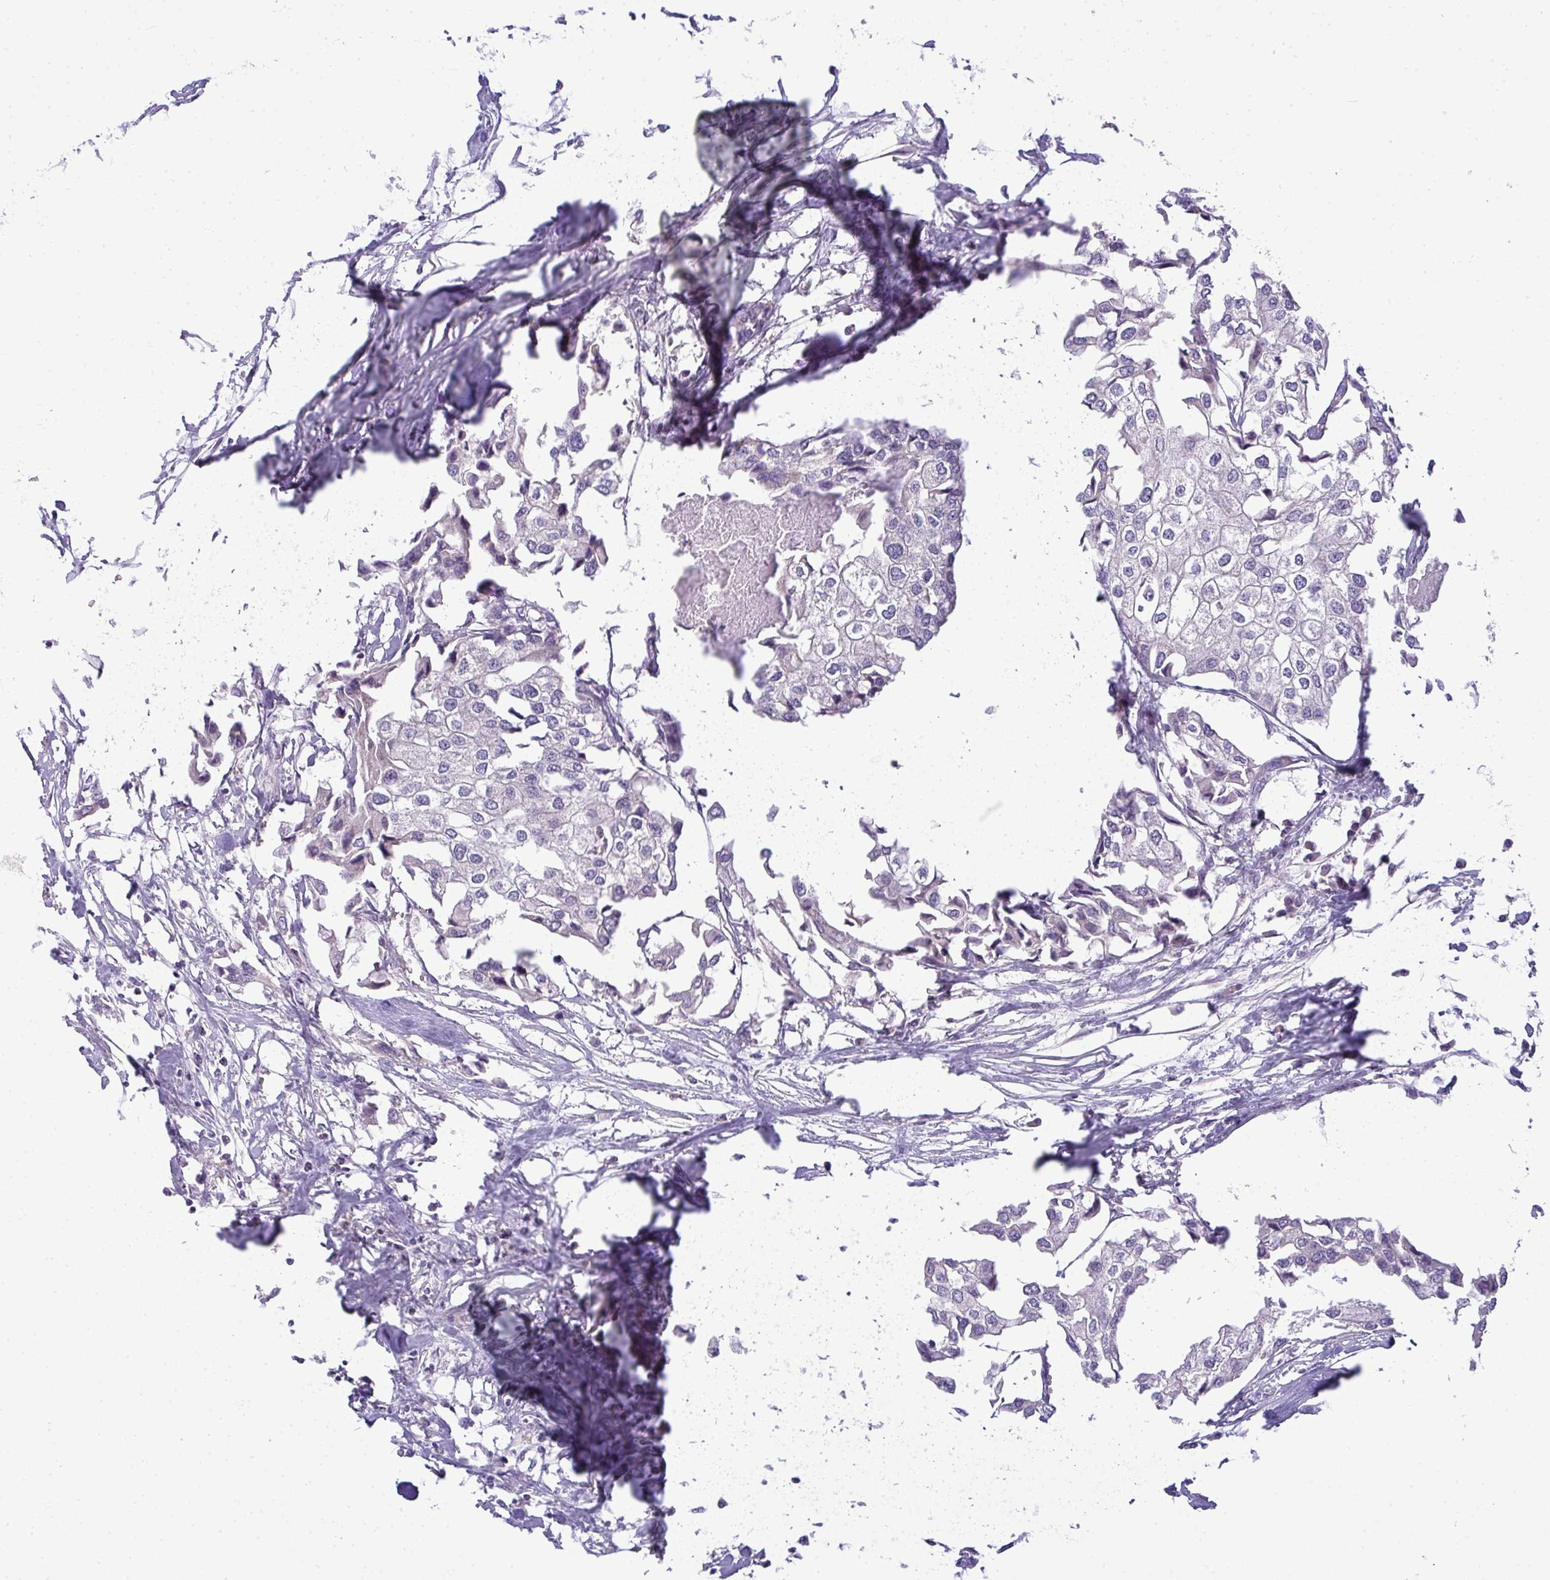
{"staining": {"intensity": "negative", "quantity": "none", "location": "none"}, "tissue": "urothelial cancer", "cell_type": "Tumor cells", "image_type": "cancer", "snomed": [{"axis": "morphology", "description": "Urothelial carcinoma, High grade"}, {"axis": "topography", "description": "Urinary bladder"}], "caption": "Tumor cells show no significant positivity in high-grade urothelial carcinoma. (IHC, brightfield microscopy, high magnification).", "gene": "NT5C1A", "patient": {"sex": "male", "age": 64}}